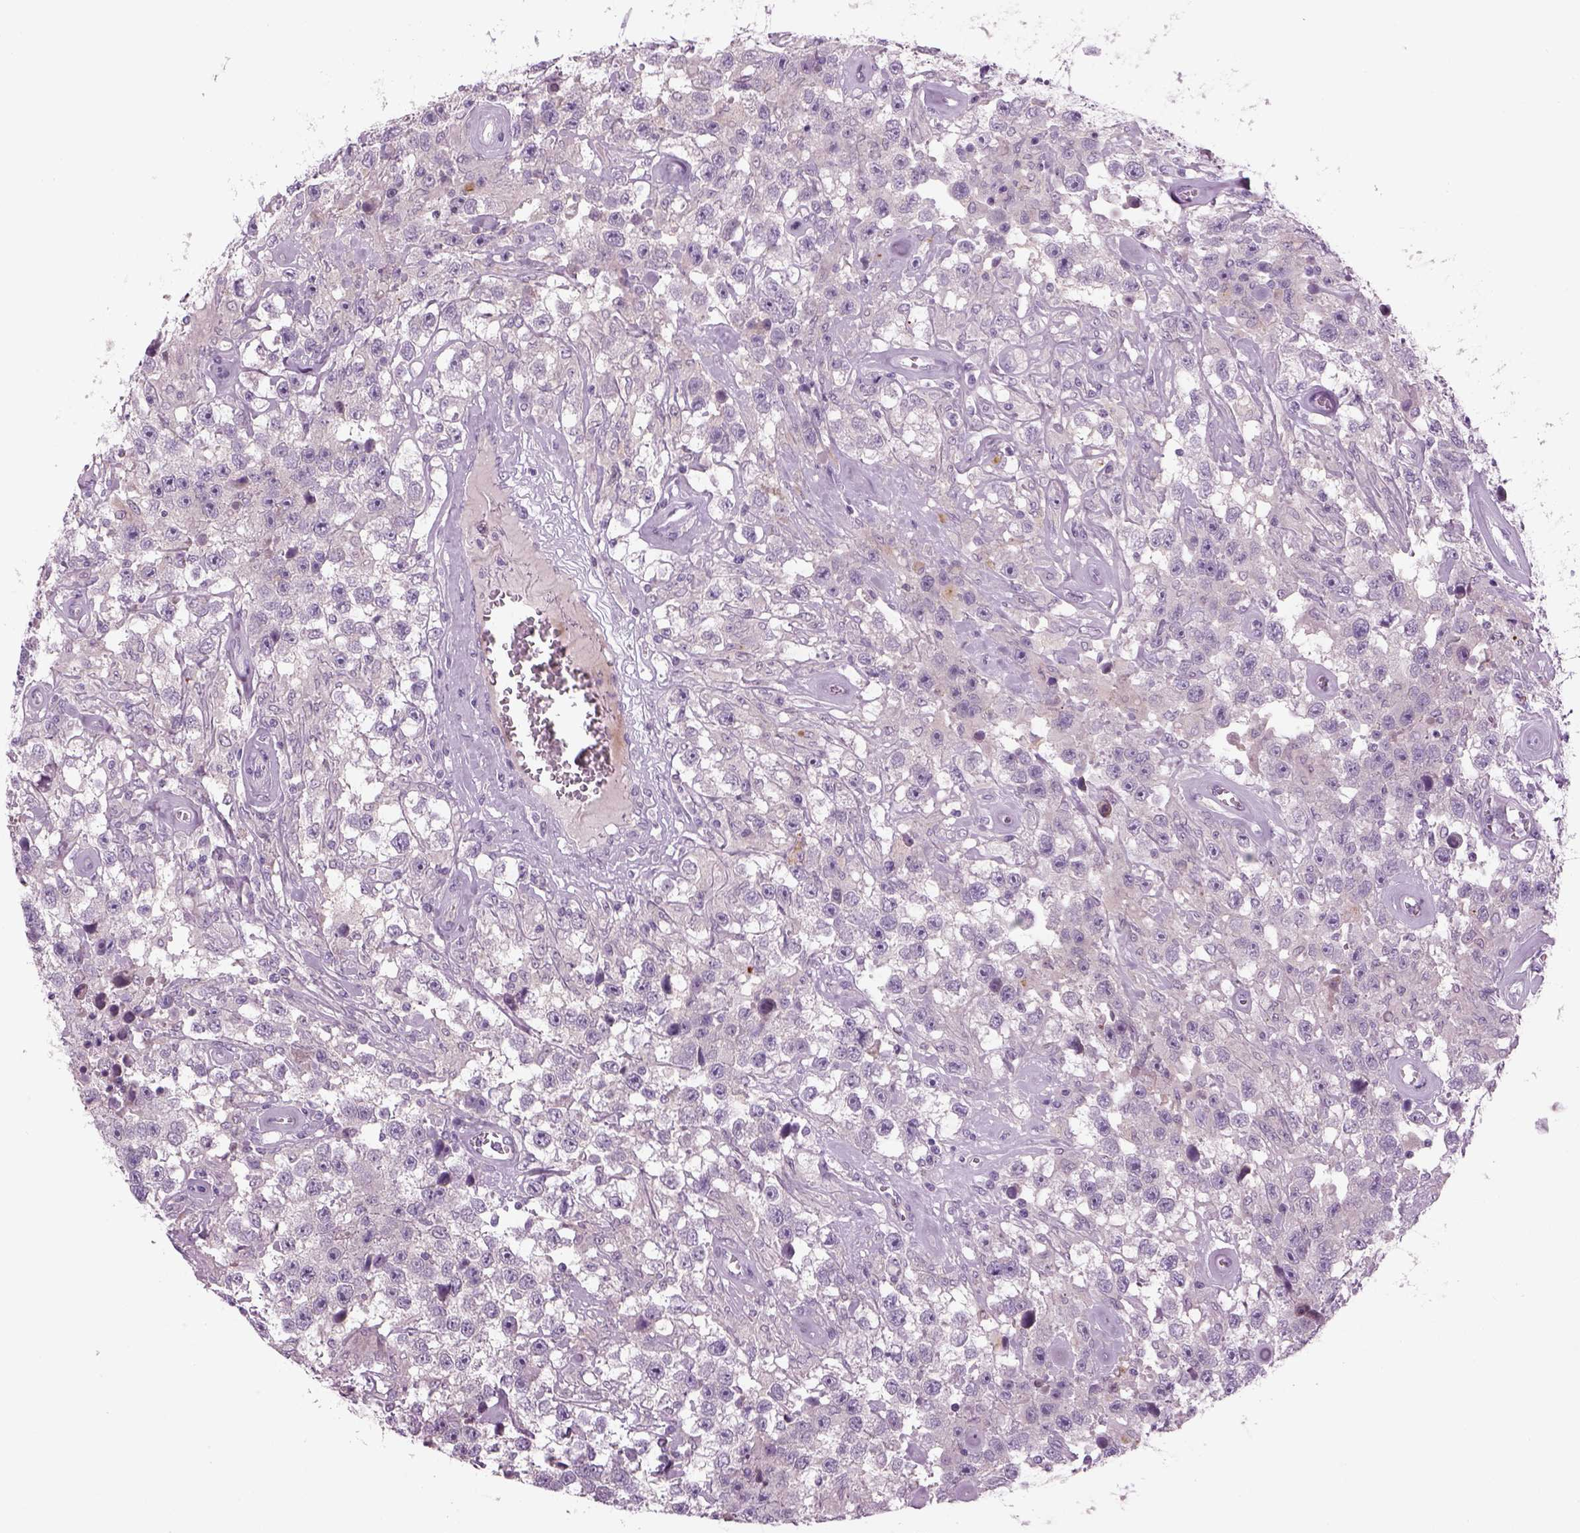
{"staining": {"intensity": "negative", "quantity": "none", "location": "none"}, "tissue": "testis cancer", "cell_type": "Tumor cells", "image_type": "cancer", "snomed": [{"axis": "morphology", "description": "Seminoma, NOS"}, {"axis": "topography", "description": "Testis"}], "caption": "Immunohistochemistry (IHC) micrograph of testis seminoma stained for a protein (brown), which reveals no staining in tumor cells.", "gene": "MDH1B", "patient": {"sex": "male", "age": 43}}